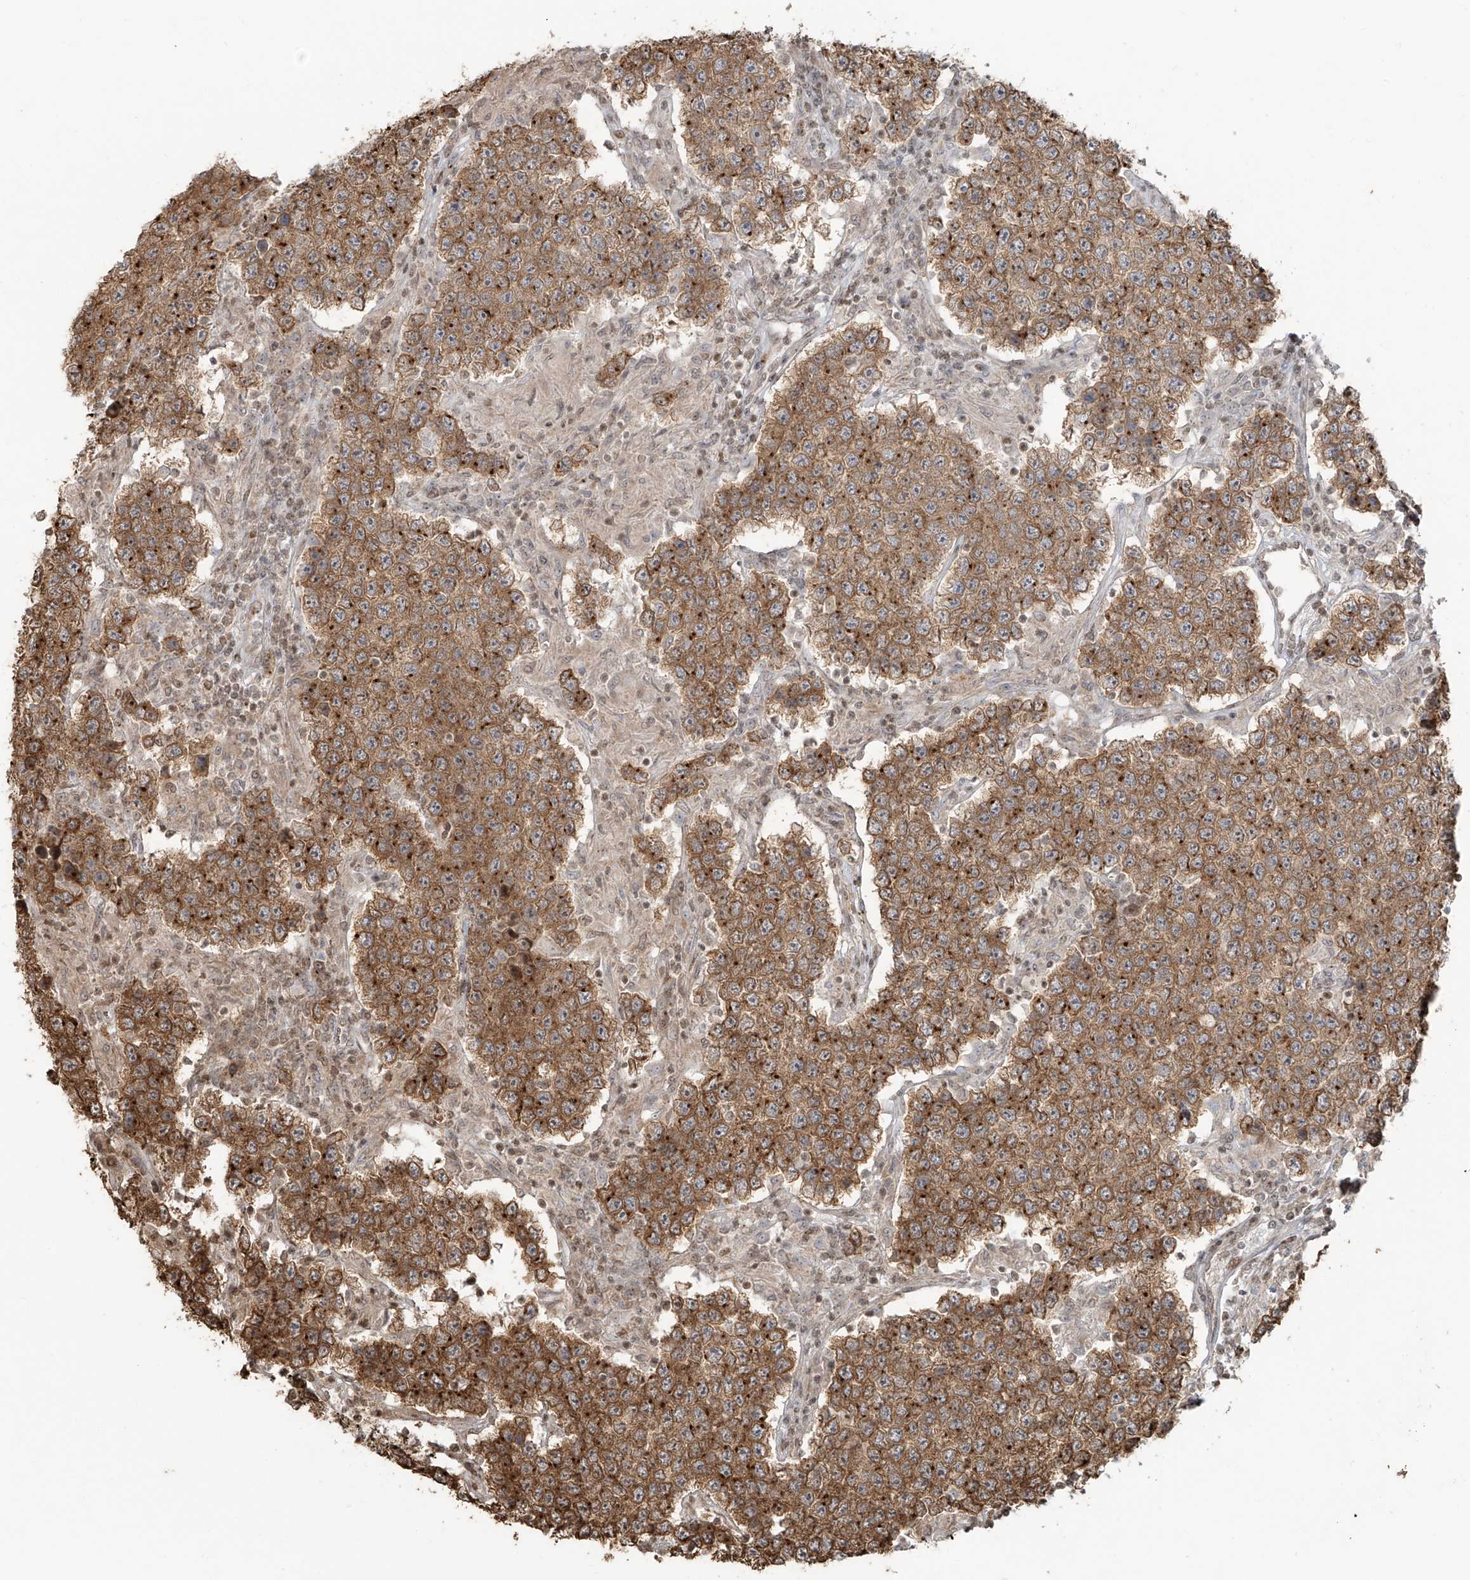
{"staining": {"intensity": "moderate", "quantity": ">75%", "location": "cytoplasmic/membranous"}, "tissue": "testis cancer", "cell_type": "Tumor cells", "image_type": "cancer", "snomed": [{"axis": "morphology", "description": "Normal tissue, NOS"}, {"axis": "morphology", "description": "Urothelial carcinoma, High grade"}, {"axis": "morphology", "description": "Seminoma, NOS"}, {"axis": "morphology", "description": "Carcinoma, Embryonal, NOS"}, {"axis": "topography", "description": "Urinary bladder"}, {"axis": "topography", "description": "Testis"}], "caption": "Protein staining by IHC shows moderate cytoplasmic/membranous staining in about >75% of tumor cells in embryonal carcinoma (testis).", "gene": "VMP1", "patient": {"sex": "male", "age": 41}}